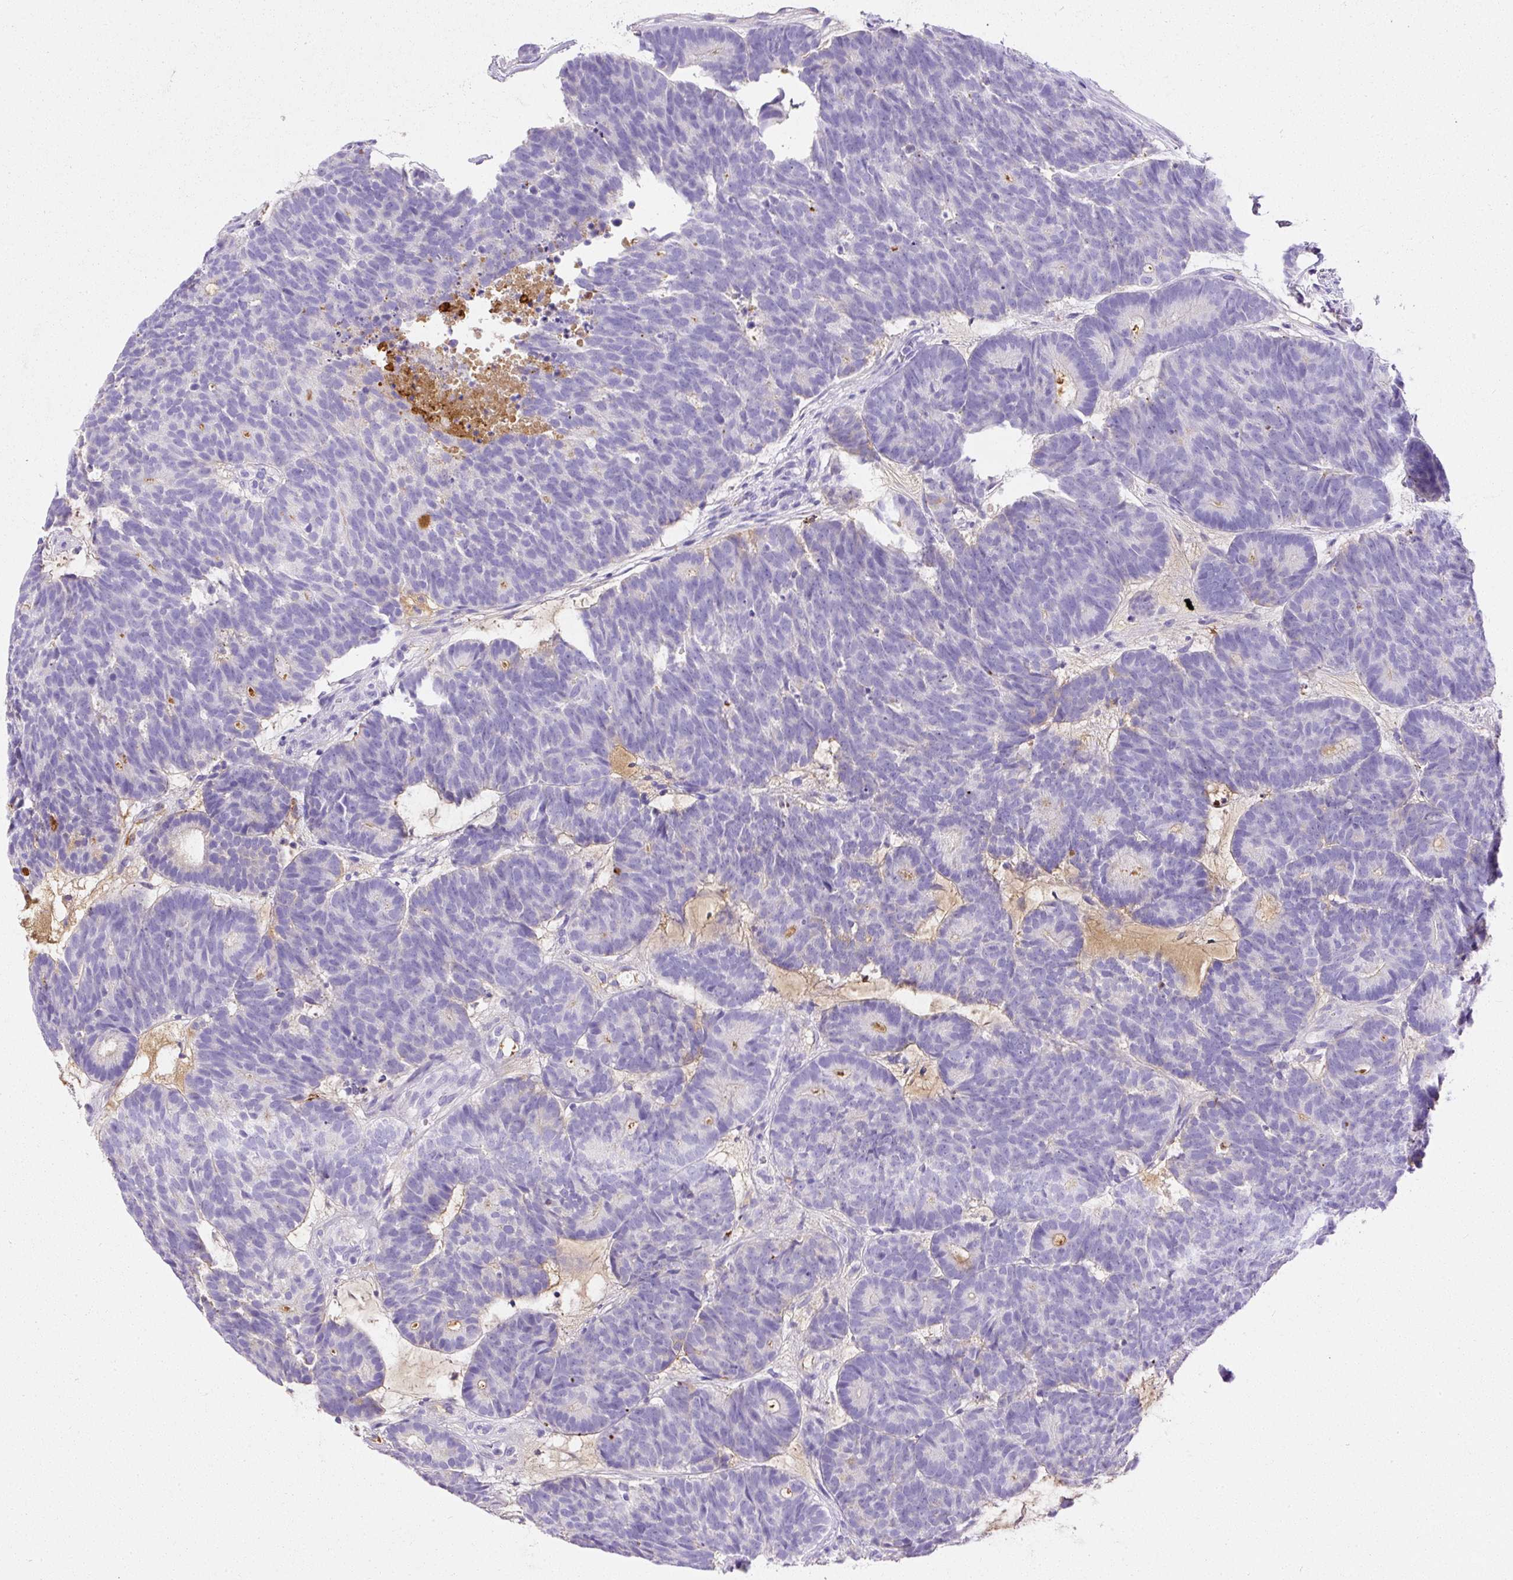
{"staining": {"intensity": "negative", "quantity": "none", "location": "none"}, "tissue": "head and neck cancer", "cell_type": "Tumor cells", "image_type": "cancer", "snomed": [{"axis": "morphology", "description": "Adenocarcinoma, NOS"}, {"axis": "topography", "description": "Head-Neck"}], "caption": "There is no significant positivity in tumor cells of head and neck adenocarcinoma. (DAB immunohistochemistry (IHC) with hematoxylin counter stain).", "gene": "APCS", "patient": {"sex": "female", "age": 81}}